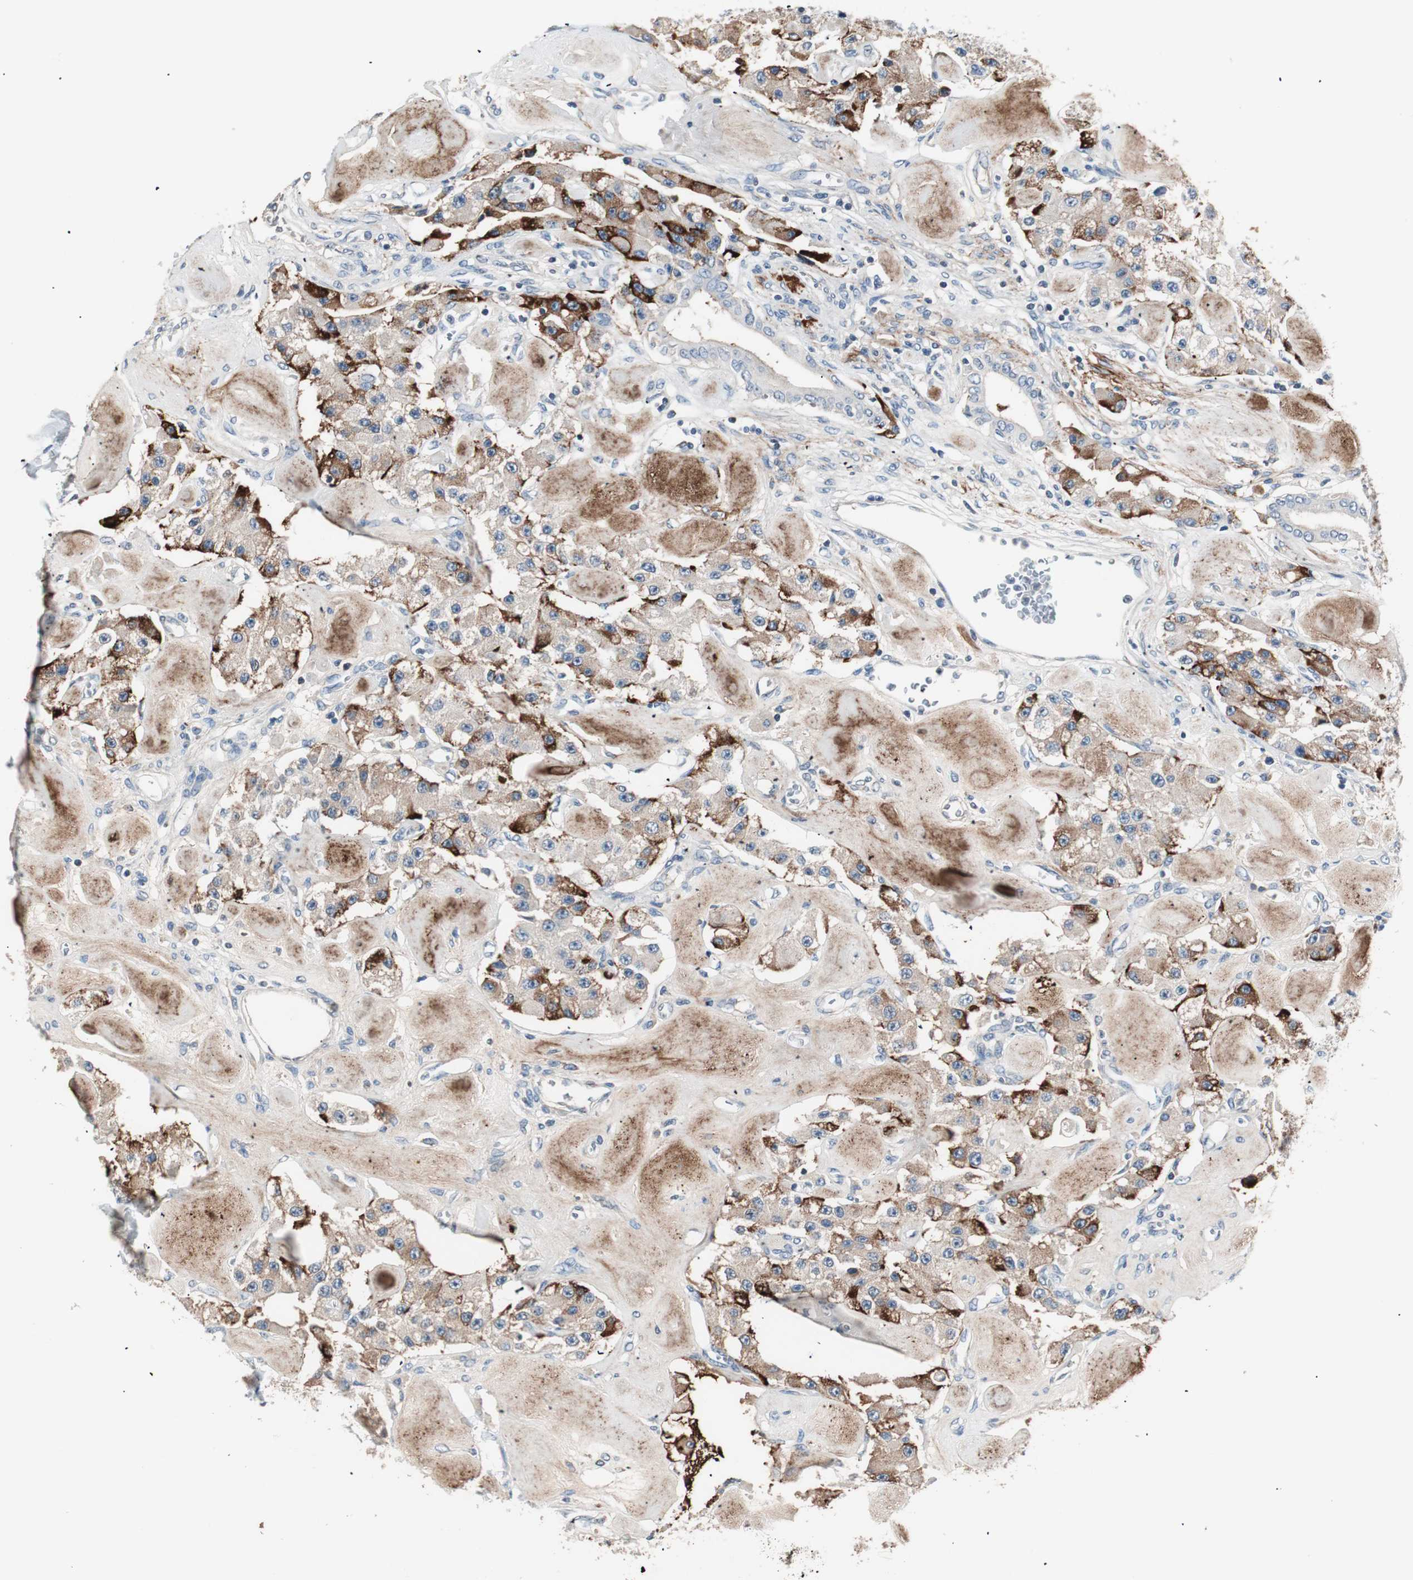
{"staining": {"intensity": "strong", "quantity": "<25%", "location": "cytoplasmic/membranous"}, "tissue": "carcinoid", "cell_type": "Tumor cells", "image_type": "cancer", "snomed": [{"axis": "morphology", "description": "Carcinoid, malignant, NOS"}, {"axis": "topography", "description": "Pancreas"}], "caption": "IHC histopathology image of neoplastic tissue: human malignant carcinoid stained using immunohistochemistry reveals medium levels of strong protein expression localized specifically in the cytoplasmic/membranous of tumor cells, appearing as a cytoplasmic/membranous brown color.", "gene": "RAD54B", "patient": {"sex": "male", "age": 41}}